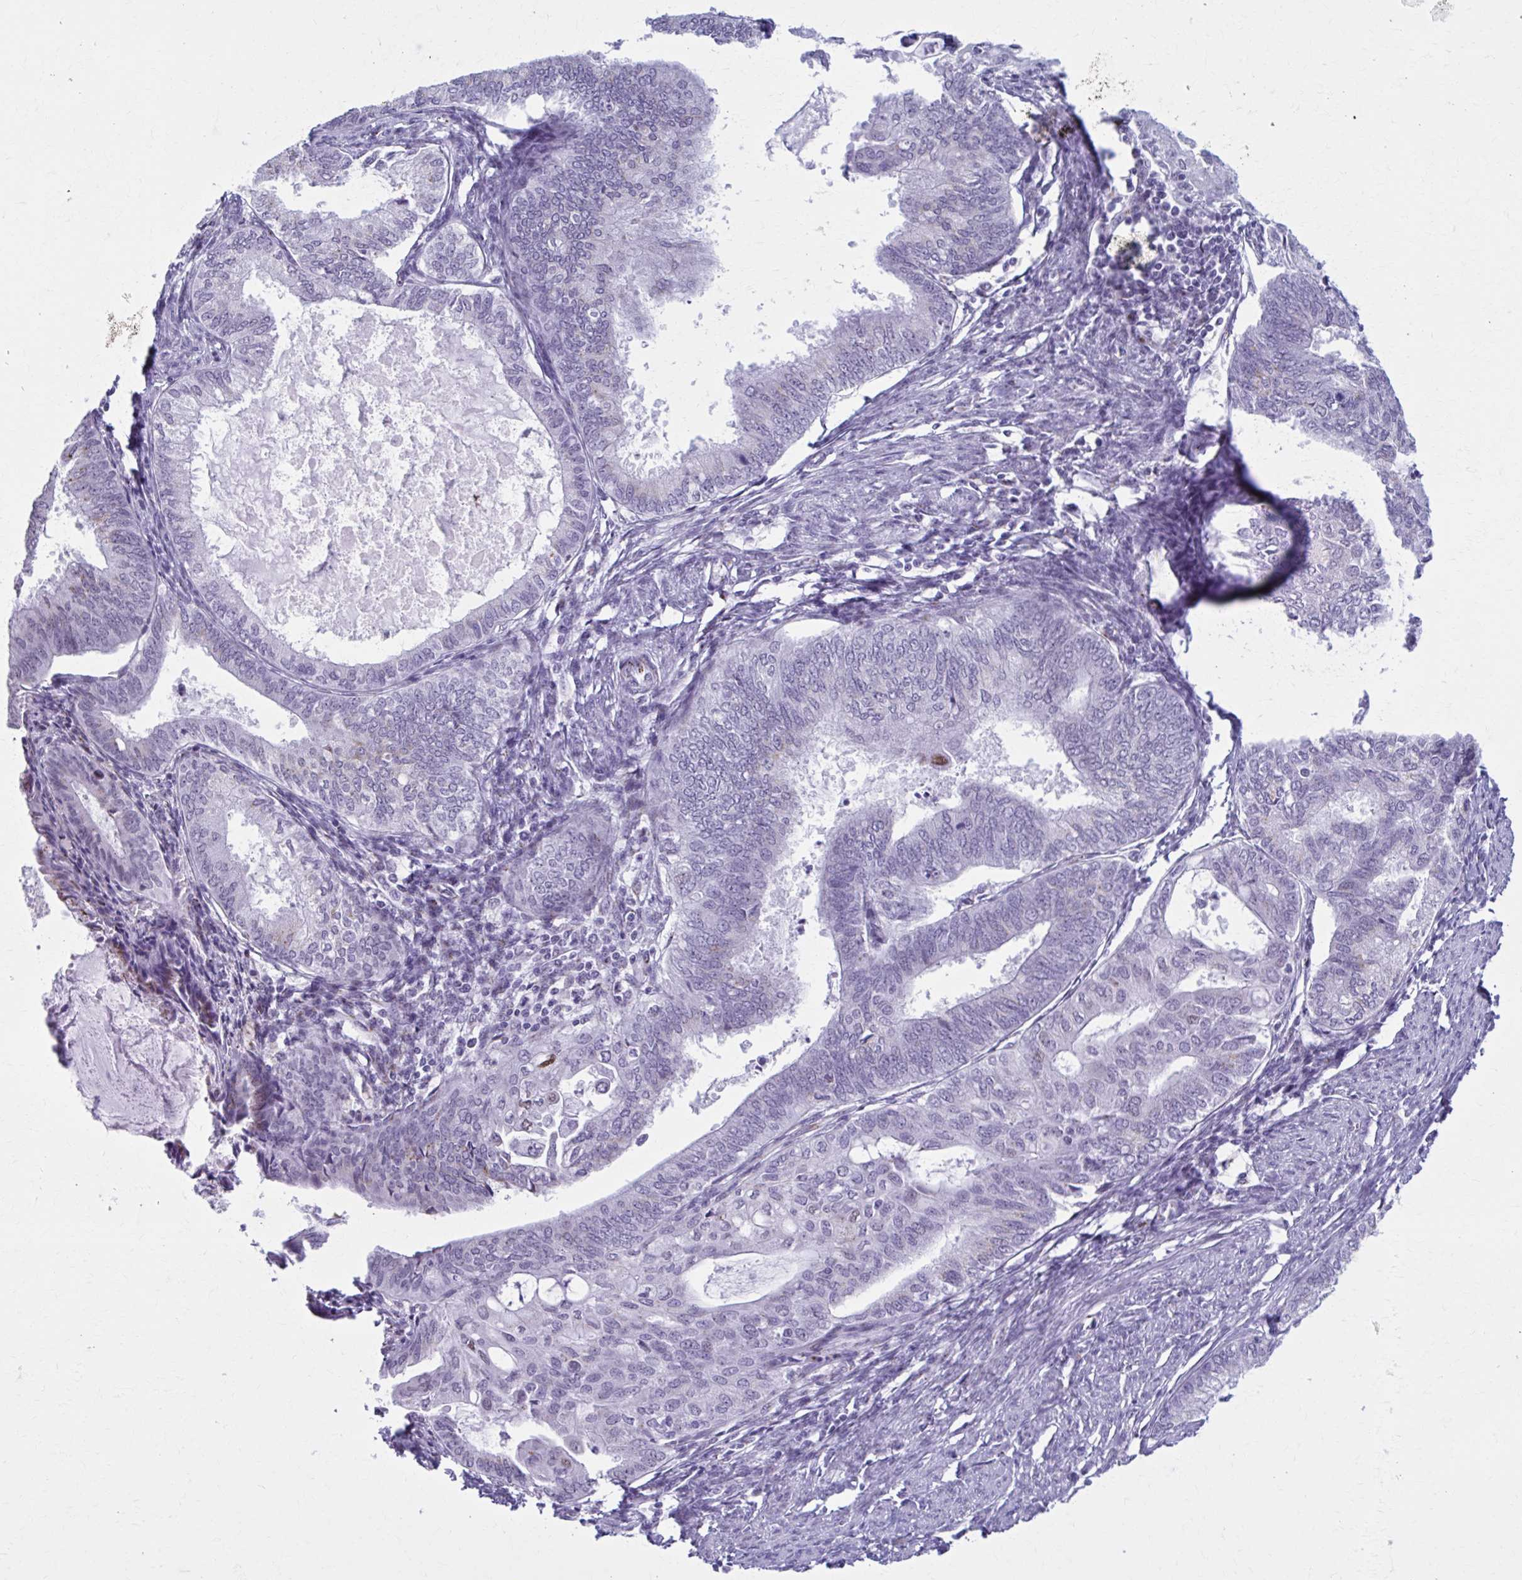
{"staining": {"intensity": "negative", "quantity": "none", "location": "none"}, "tissue": "endometrial cancer", "cell_type": "Tumor cells", "image_type": "cancer", "snomed": [{"axis": "morphology", "description": "Adenocarcinoma, NOS"}, {"axis": "topography", "description": "Endometrium"}], "caption": "Tumor cells show no significant expression in endometrial adenocarcinoma. (DAB IHC visualized using brightfield microscopy, high magnification).", "gene": "ZNF682", "patient": {"sex": "female", "age": 86}}